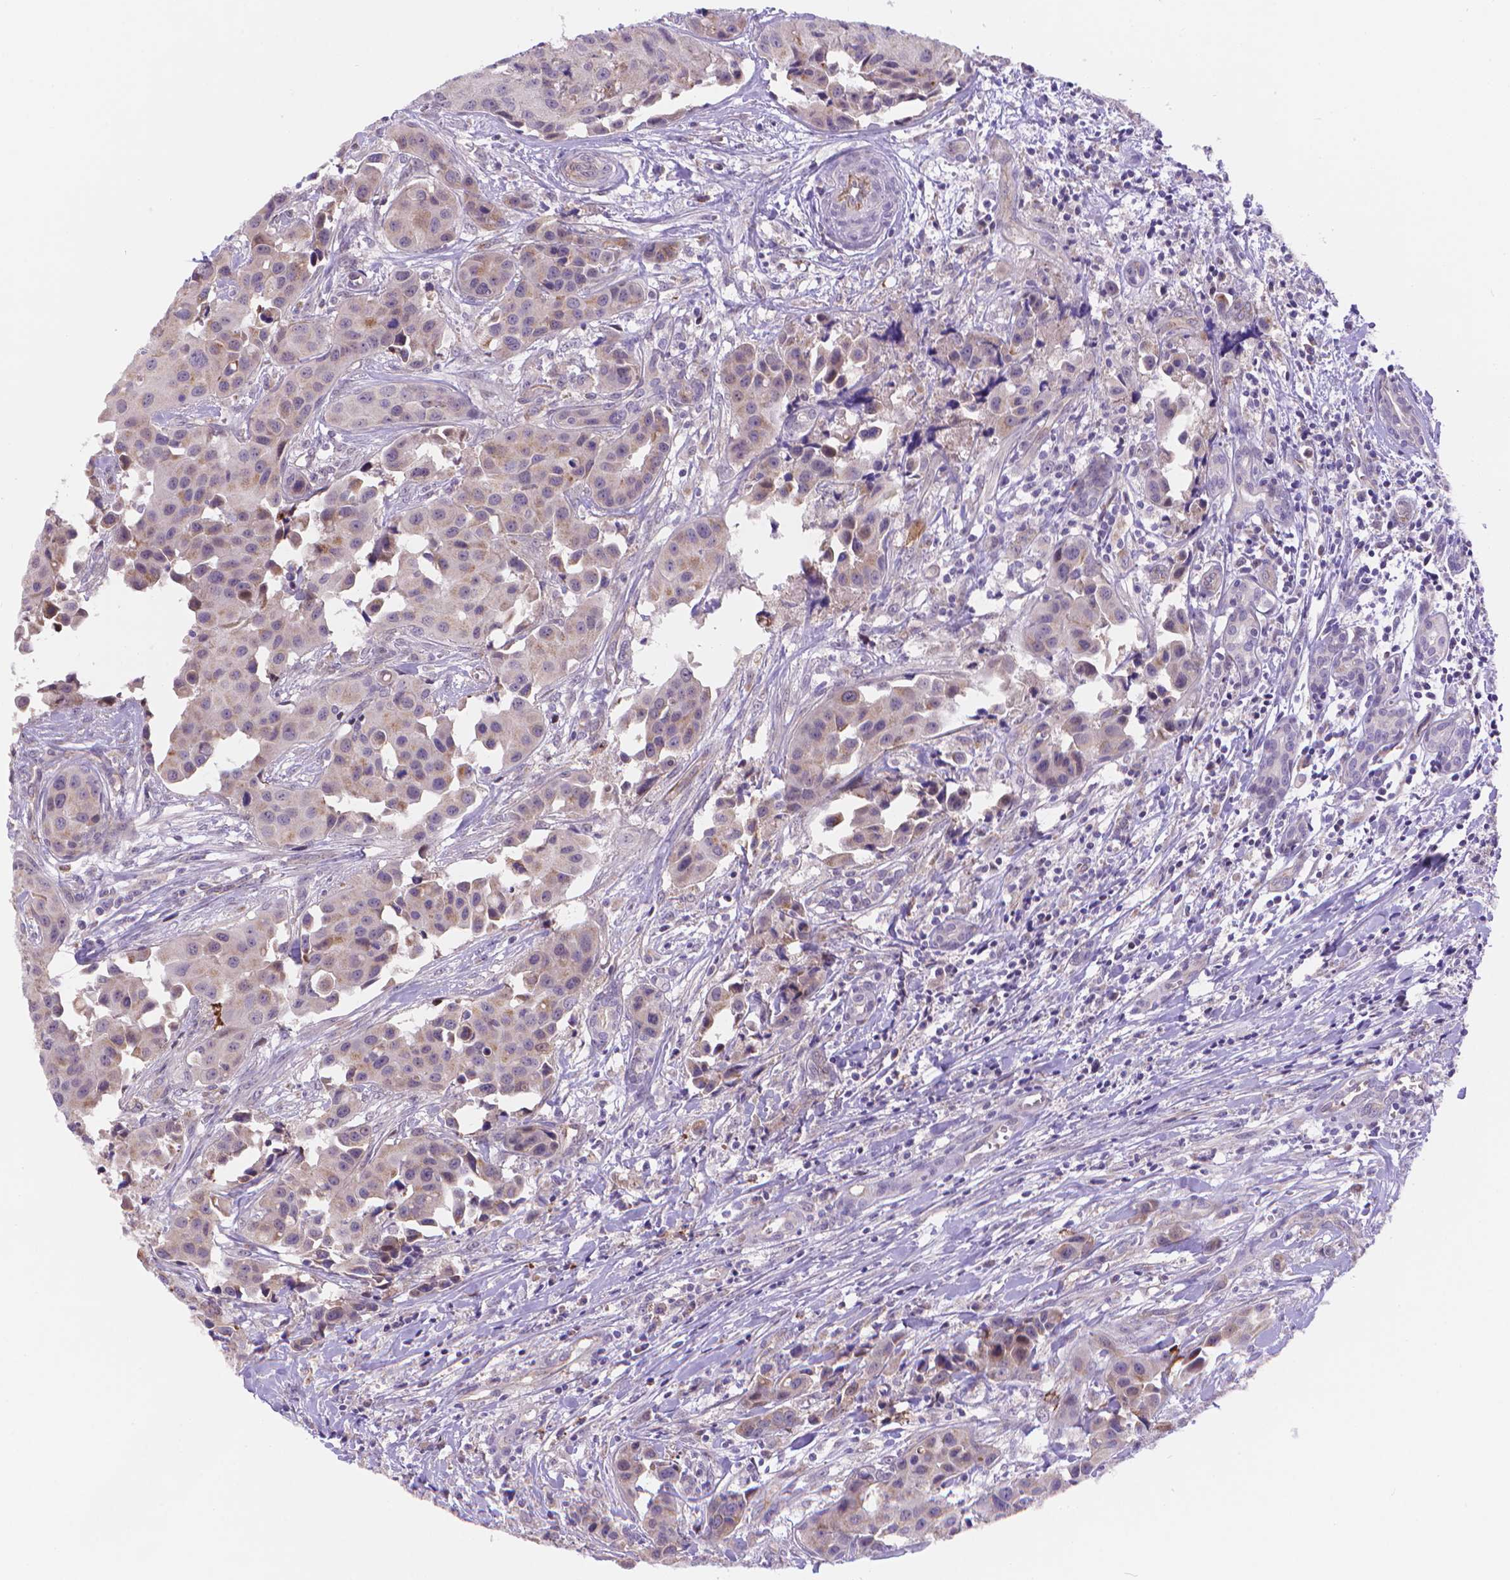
{"staining": {"intensity": "weak", "quantity": "<25%", "location": "cytoplasmic/membranous"}, "tissue": "head and neck cancer", "cell_type": "Tumor cells", "image_type": "cancer", "snomed": [{"axis": "morphology", "description": "Adenocarcinoma, NOS"}, {"axis": "topography", "description": "Head-Neck"}], "caption": "This micrograph is of head and neck adenocarcinoma stained with immunohistochemistry (IHC) to label a protein in brown with the nuclei are counter-stained blue. There is no staining in tumor cells.", "gene": "CYYR1", "patient": {"sex": "male", "age": 76}}